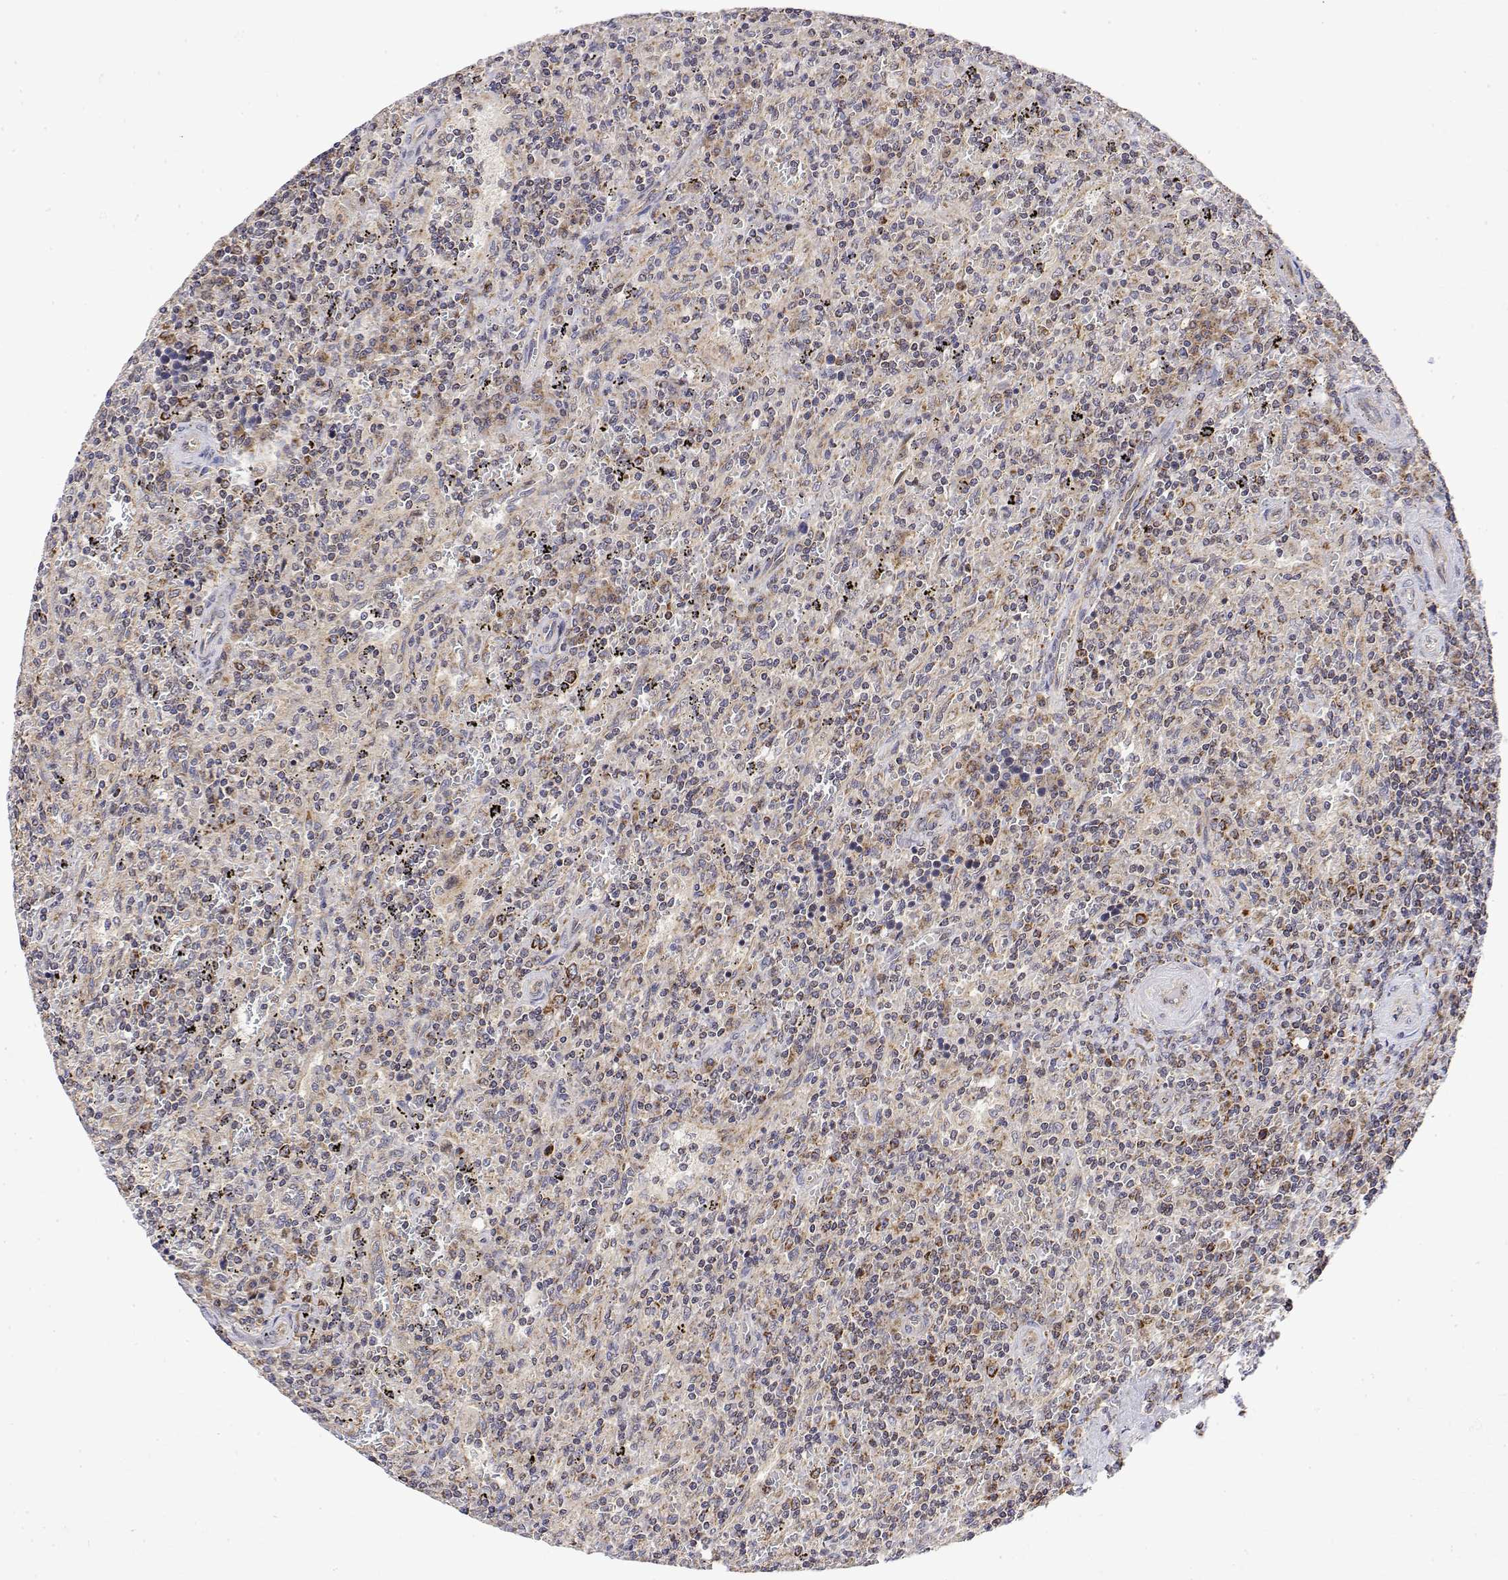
{"staining": {"intensity": "moderate", "quantity": "<25%", "location": "cytoplasmic/membranous"}, "tissue": "lymphoma", "cell_type": "Tumor cells", "image_type": "cancer", "snomed": [{"axis": "morphology", "description": "Malignant lymphoma, non-Hodgkin's type, Low grade"}, {"axis": "topography", "description": "Spleen"}], "caption": "IHC staining of lymphoma, which demonstrates low levels of moderate cytoplasmic/membranous expression in approximately <25% of tumor cells indicating moderate cytoplasmic/membranous protein staining. The staining was performed using DAB (brown) for protein detection and nuclei were counterstained in hematoxylin (blue).", "gene": "GADD45GIP1", "patient": {"sex": "male", "age": 62}}